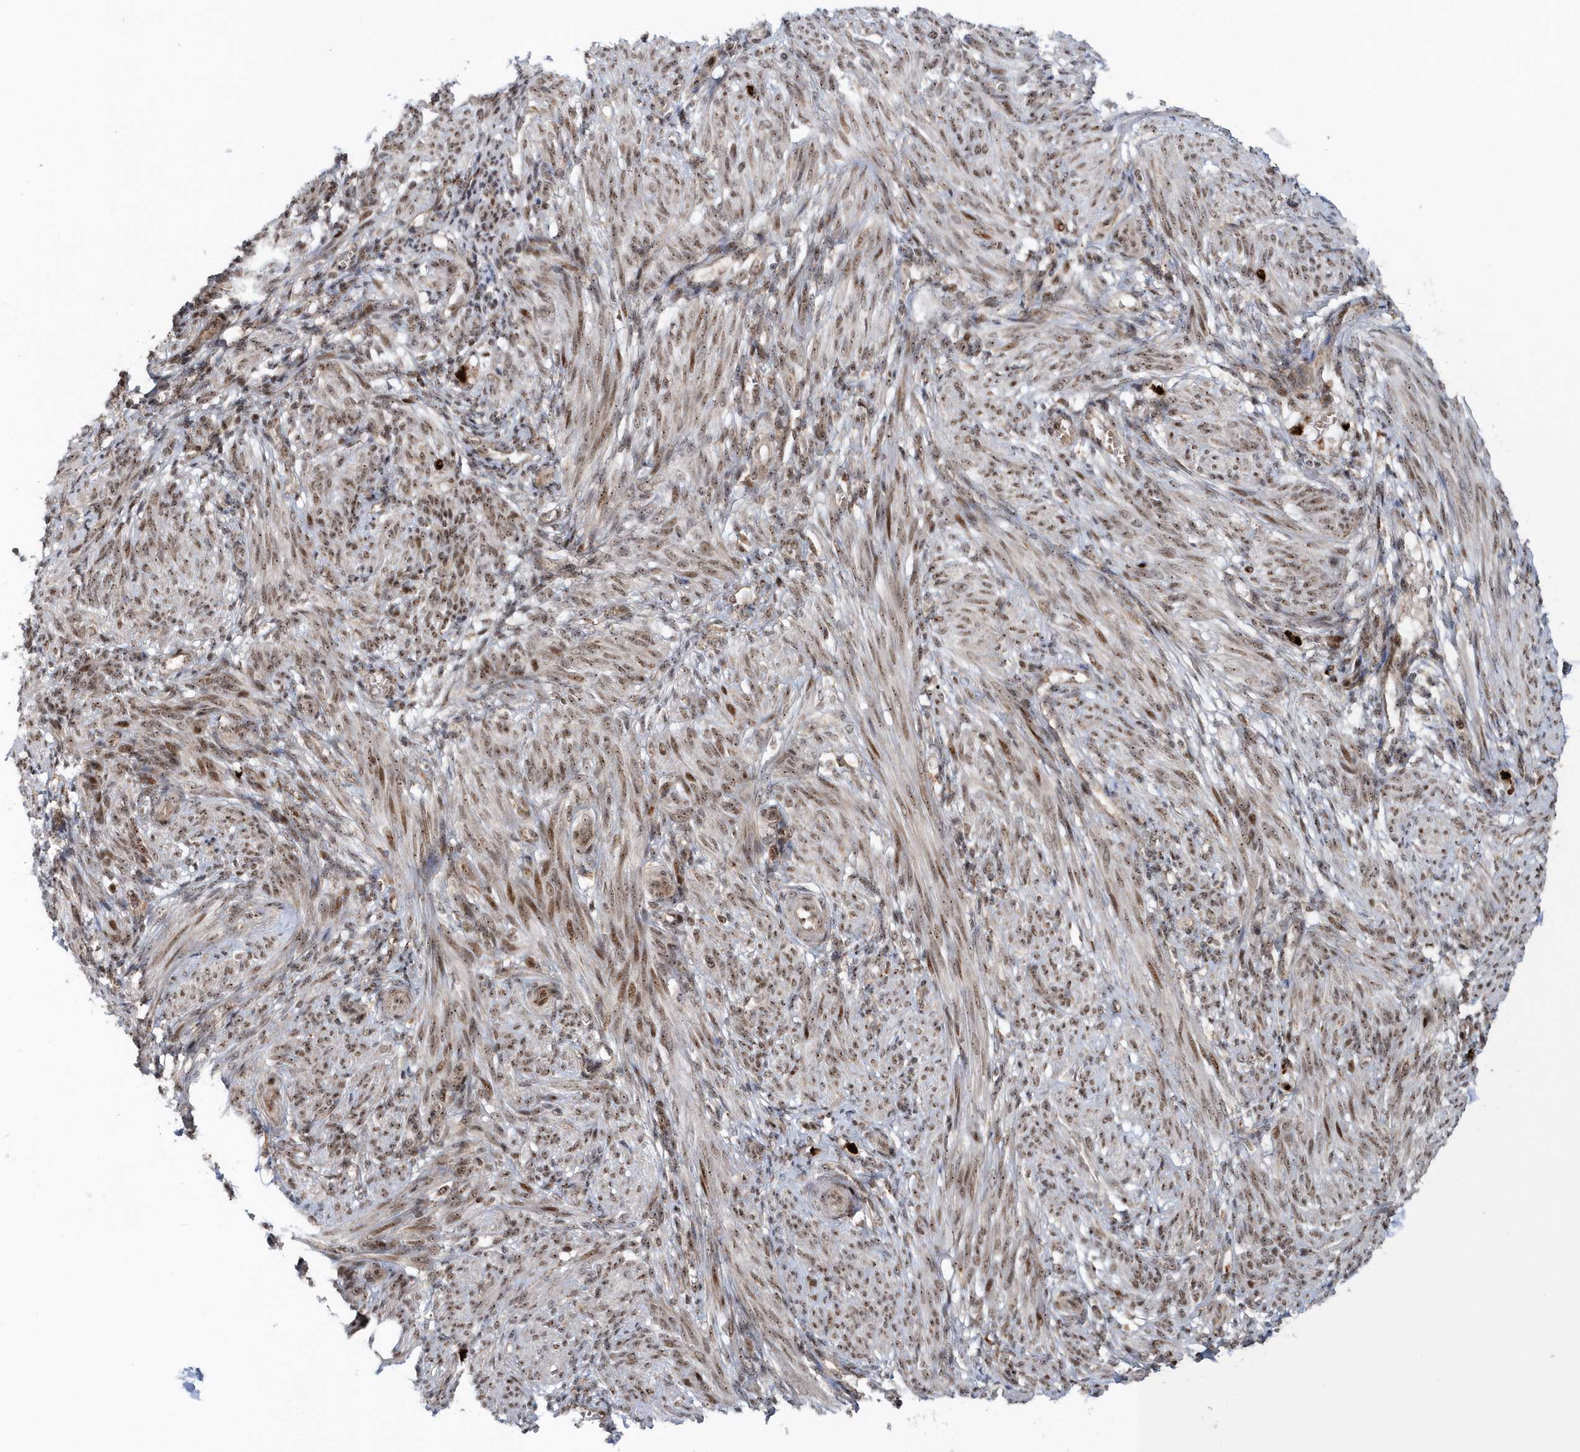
{"staining": {"intensity": "moderate", "quantity": ">75%", "location": "cytoplasmic/membranous,nuclear"}, "tissue": "smooth muscle", "cell_type": "Smooth muscle cells", "image_type": "normal", "snomed": [{"axis": "morphology", "description": "Normal tissue, NOS"}, {"axis": "topography", "description": "Smooth muscle"}], "caption": "A brown stain labels moderate cytoplasmic/membranous,nuclear expression of a protein in smooth muscle cells of benign human smooth muscle.", "gene": "SOWAHB", "patient": {"sex": "female", "age": 39}}